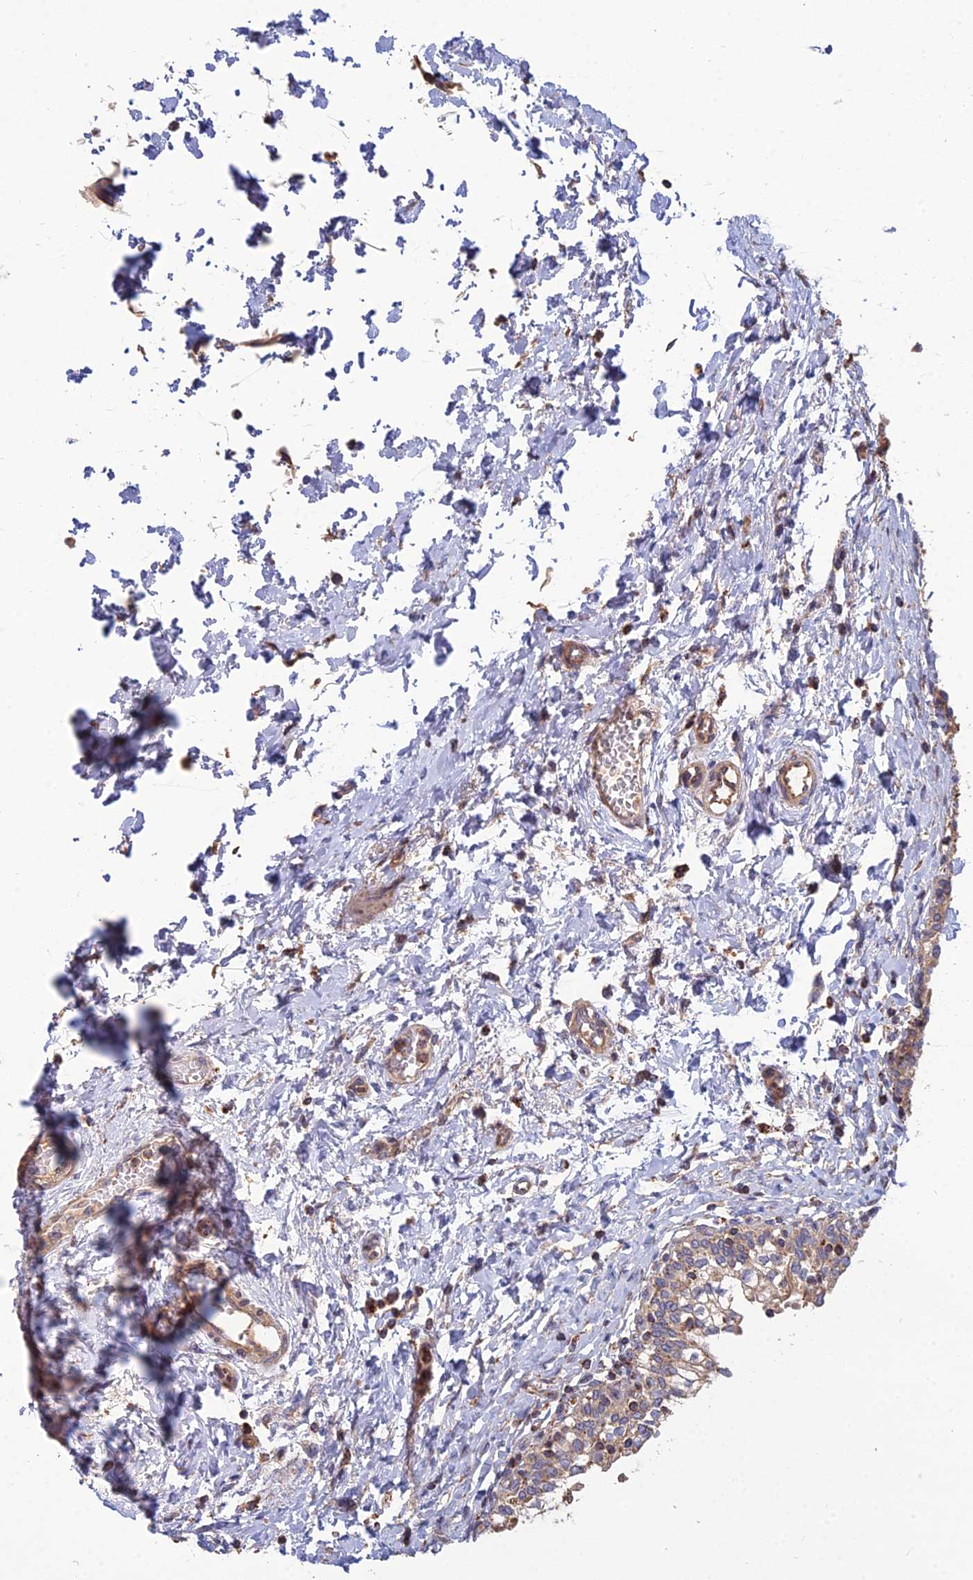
{"staining": {"intensity": "moderate", "quantity": ">75%", "location": "cytoplasmic/membranous"}, "tissue": "urinary bladder", "cell_type": "Urothelial cells", "image_type": "normal", "snomed": [{"axis": "morphology", "description": "Normal tissue, NOS"}, {"axis": "topography", "description": "Urinary bladder"}], "caption": "Protein expression analysis of benign human urinary bladder reveals moderate cytoplasmic/membranous staining in approximately >75% of urothelial cells. Nuclei are stained in blue.", "gene": "RIC8B", "patient": {"sex": "male", "age": 55}}